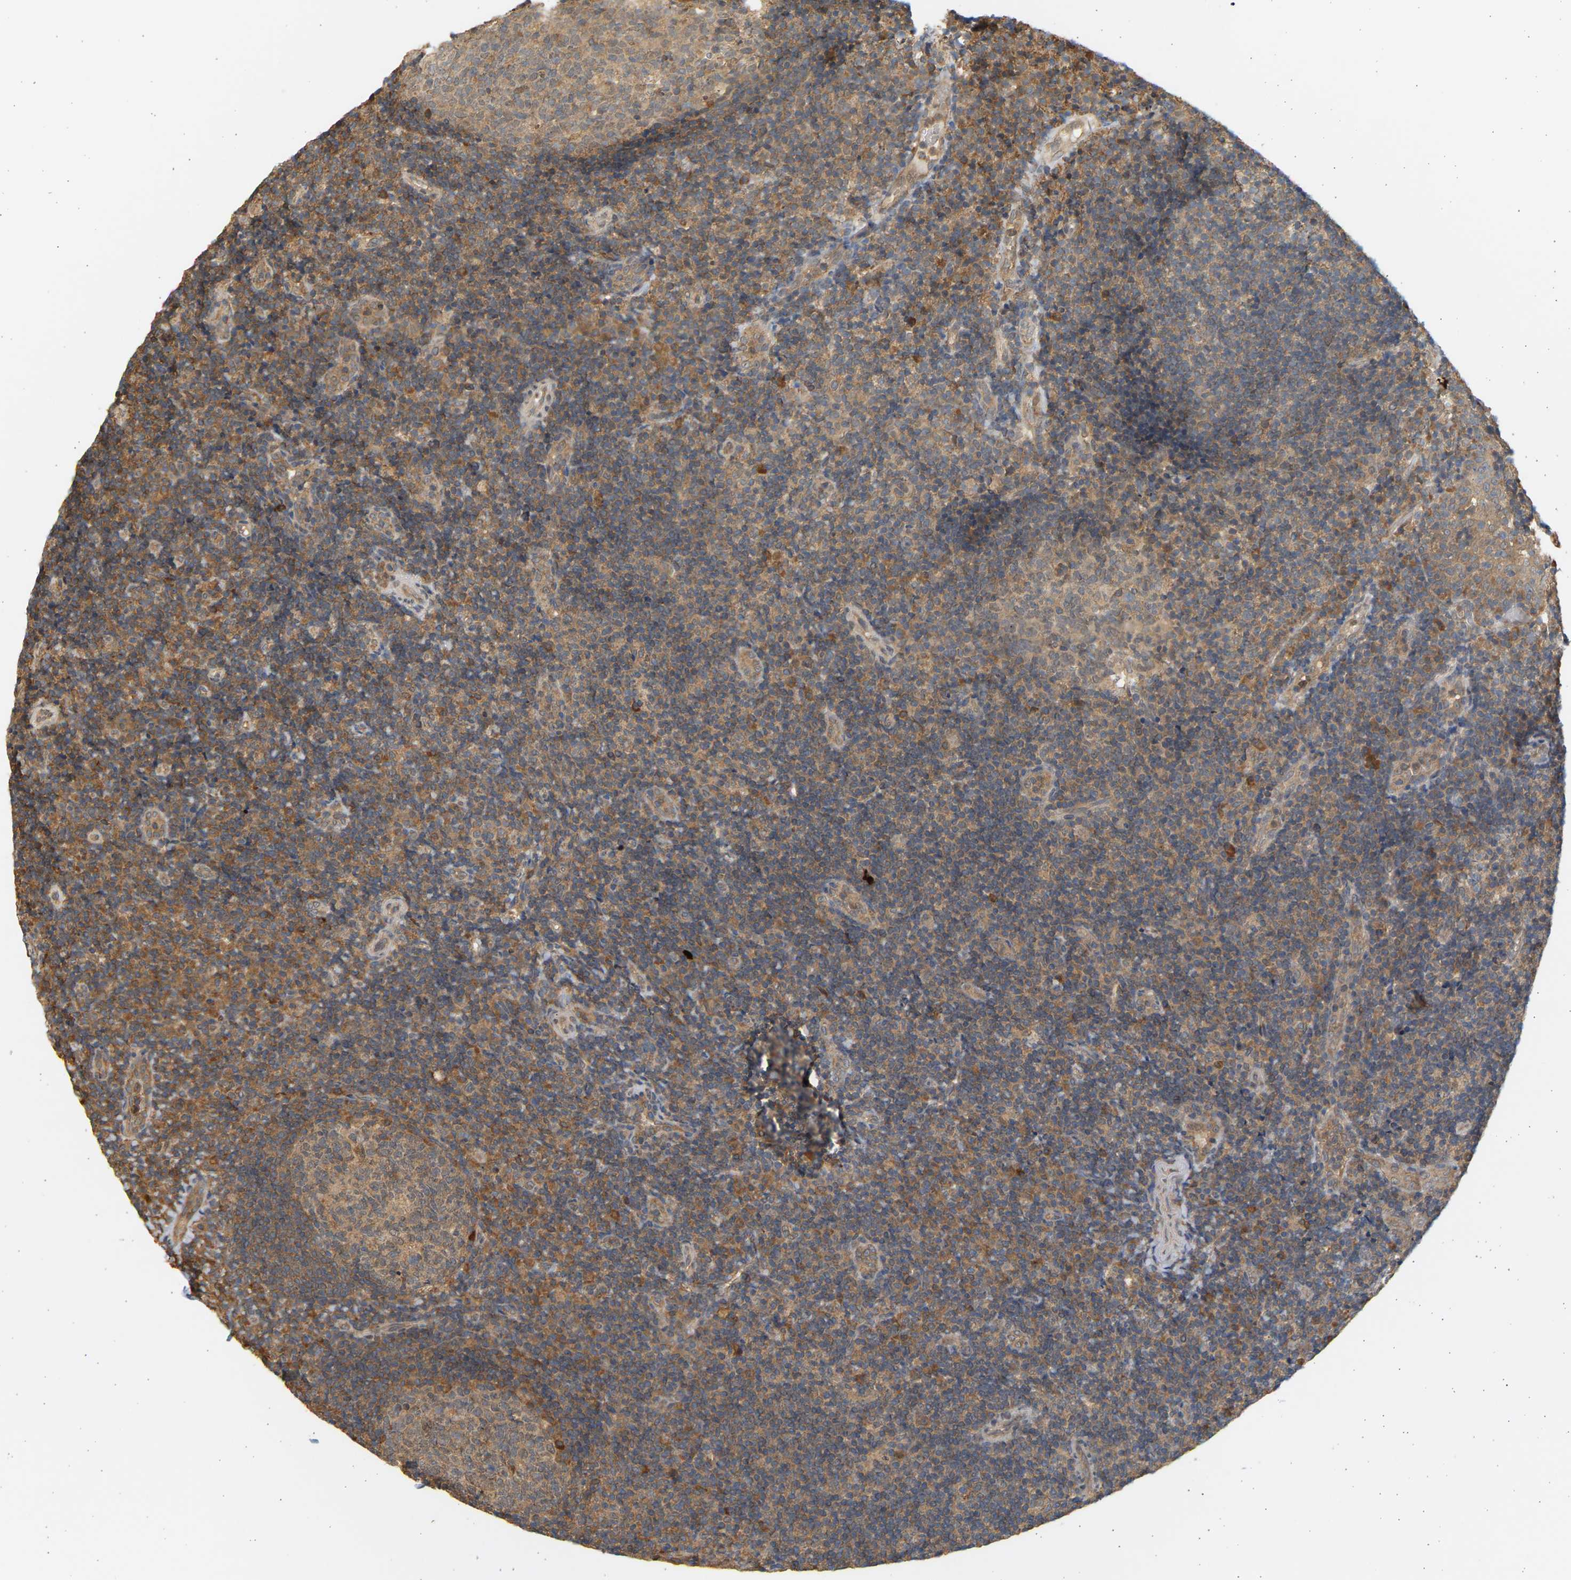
{"staining": {"intensity": "weak", "quantity": ">75%", "location": "cytoplasmic/membranous"}, "tissue": "tonsil", "cell_type": "Germinal center cells", "image_type": "normal", "snomed": [{"axis": "morphology", "description": "Normal tissue, NOS"}, {"axis": "topography", "description": "Tonsil"}], "caption": "The immunohistochemical stain shows weak cytoplasmic/membranous expression in germinal center cells of unremarkable tonsil. The staining was performed using DAB (3,3'-diaminobenzidine) to visualize the protein expression in brown, while the nuclei were stained in blue with hematoxylin (Magnification: 20x).", "gene": "B4GALT6", "patient": {"sex": "female", "age": 40}}